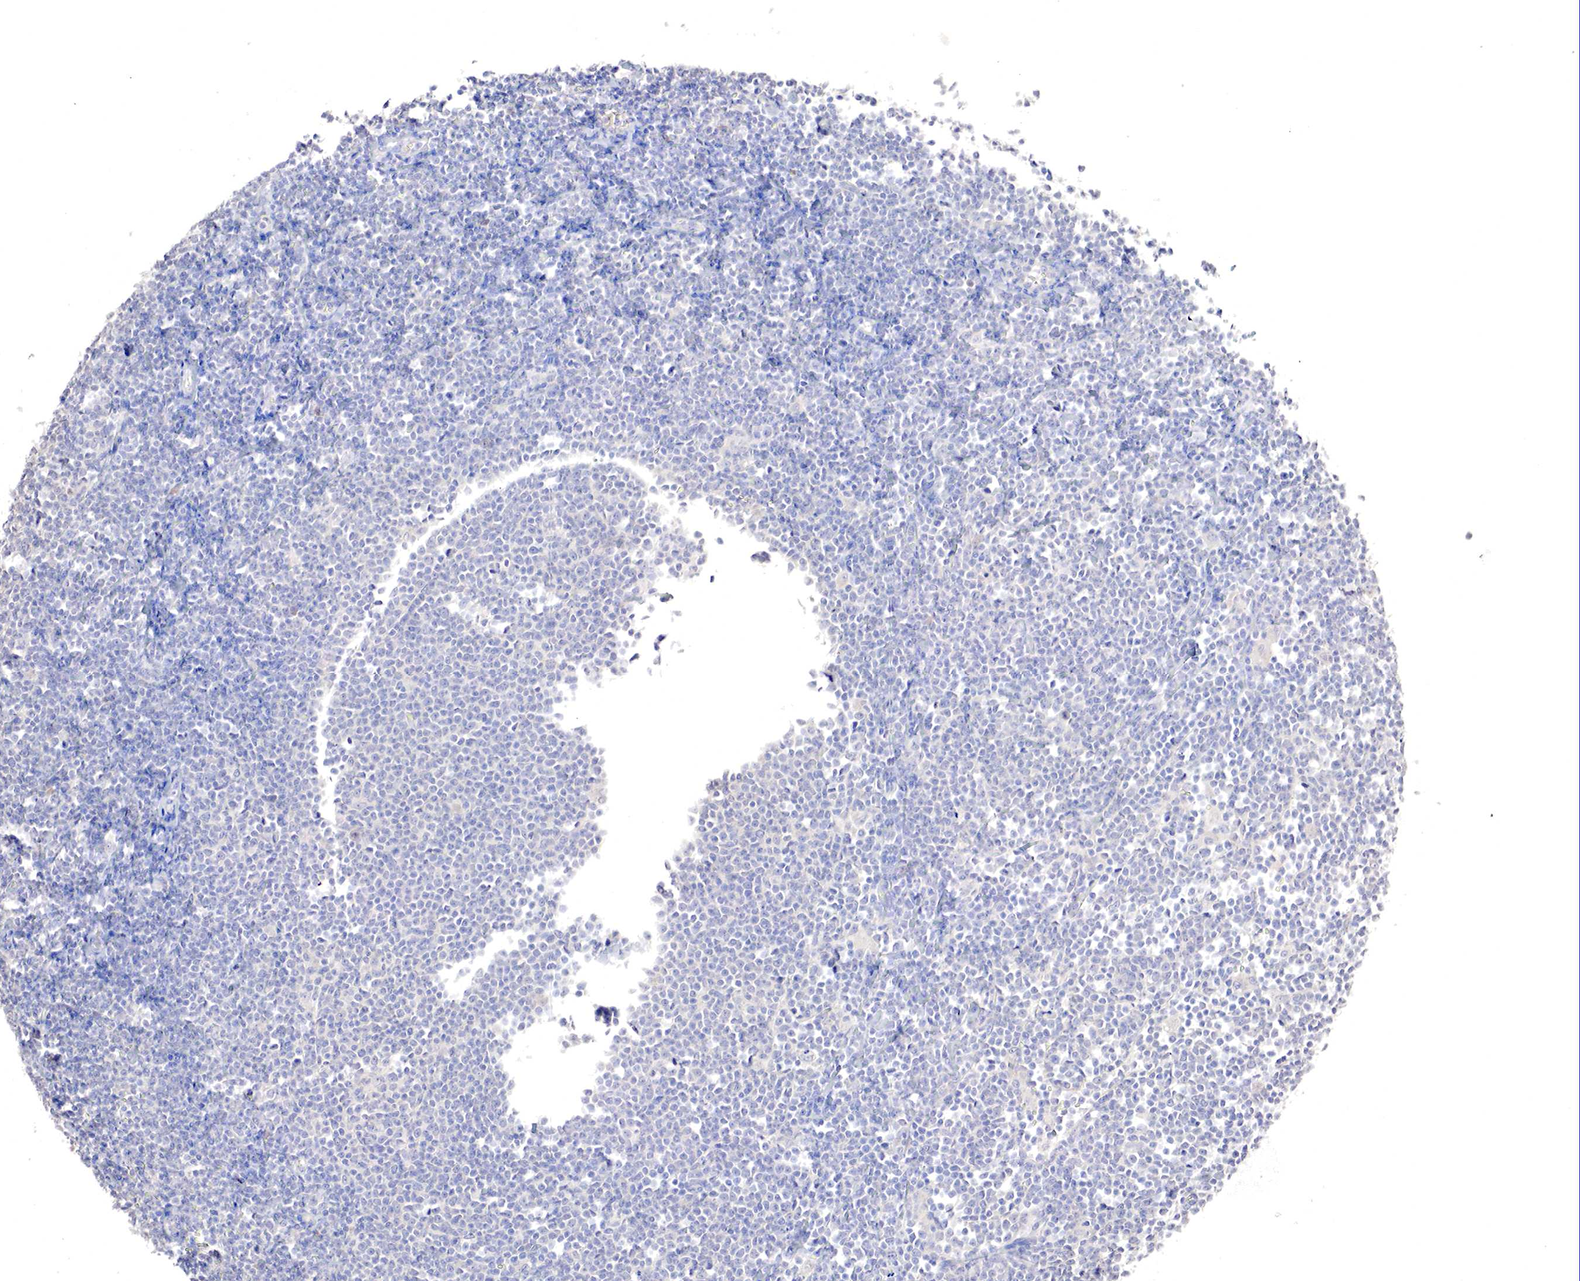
{"staining": {"intensity": "negative", "quantity": "none", "location": "none"}, "tissue": "lymphoma", "cell_type": "Tumor cells", "image_type": "cancer", "snomed": [{"axis": "morphology", "description": "Malignant lymphoma, non-Hodgkin's type, Low grade"}, {"axis": "topography", "description": "Lymph node"}], "caption": "Tumor cells show no significant protein expression in lymphoma.", "gene": "GATA1", "patient": {"sex": "male", "age": 65}}